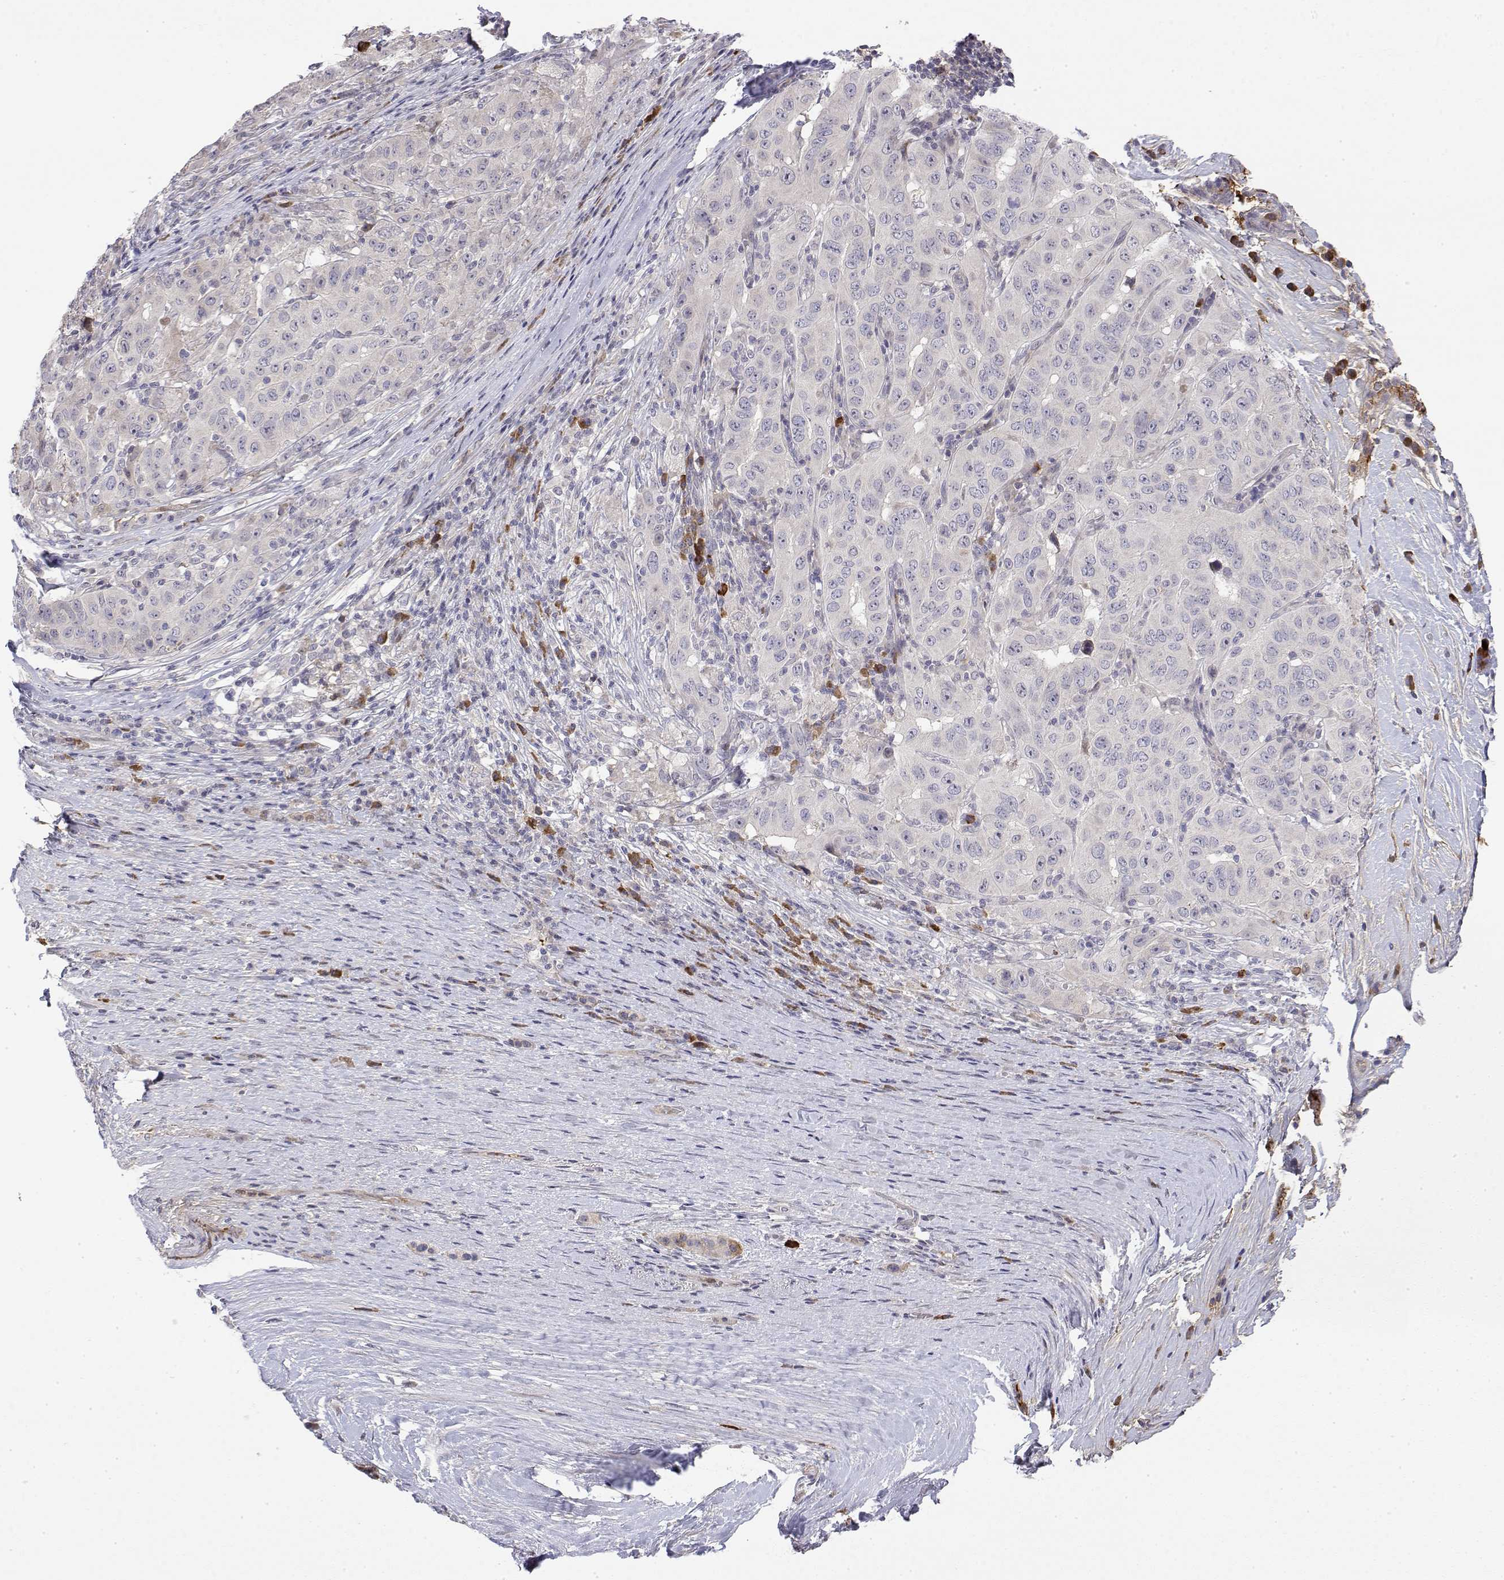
{"staining": {"intensity": "negative", "quantity": "none", "location": "none"}, "tissue": "pancreatic cancer", "cell_type": "Tumor cells", "image_type": "cancer", "snomed": [{"axis": "morphology", "description": "Adenocarcinoma, NOS"}, {"axis": "topography", "description": "Pancreas"}], "caption": "A micrograph of pancreatic adenocarcinoma stained for a protein demonstrates no brown staining in tumor cells.", "gene": "IGFBP4", "patient": {"sex": "male", "age": 63}}